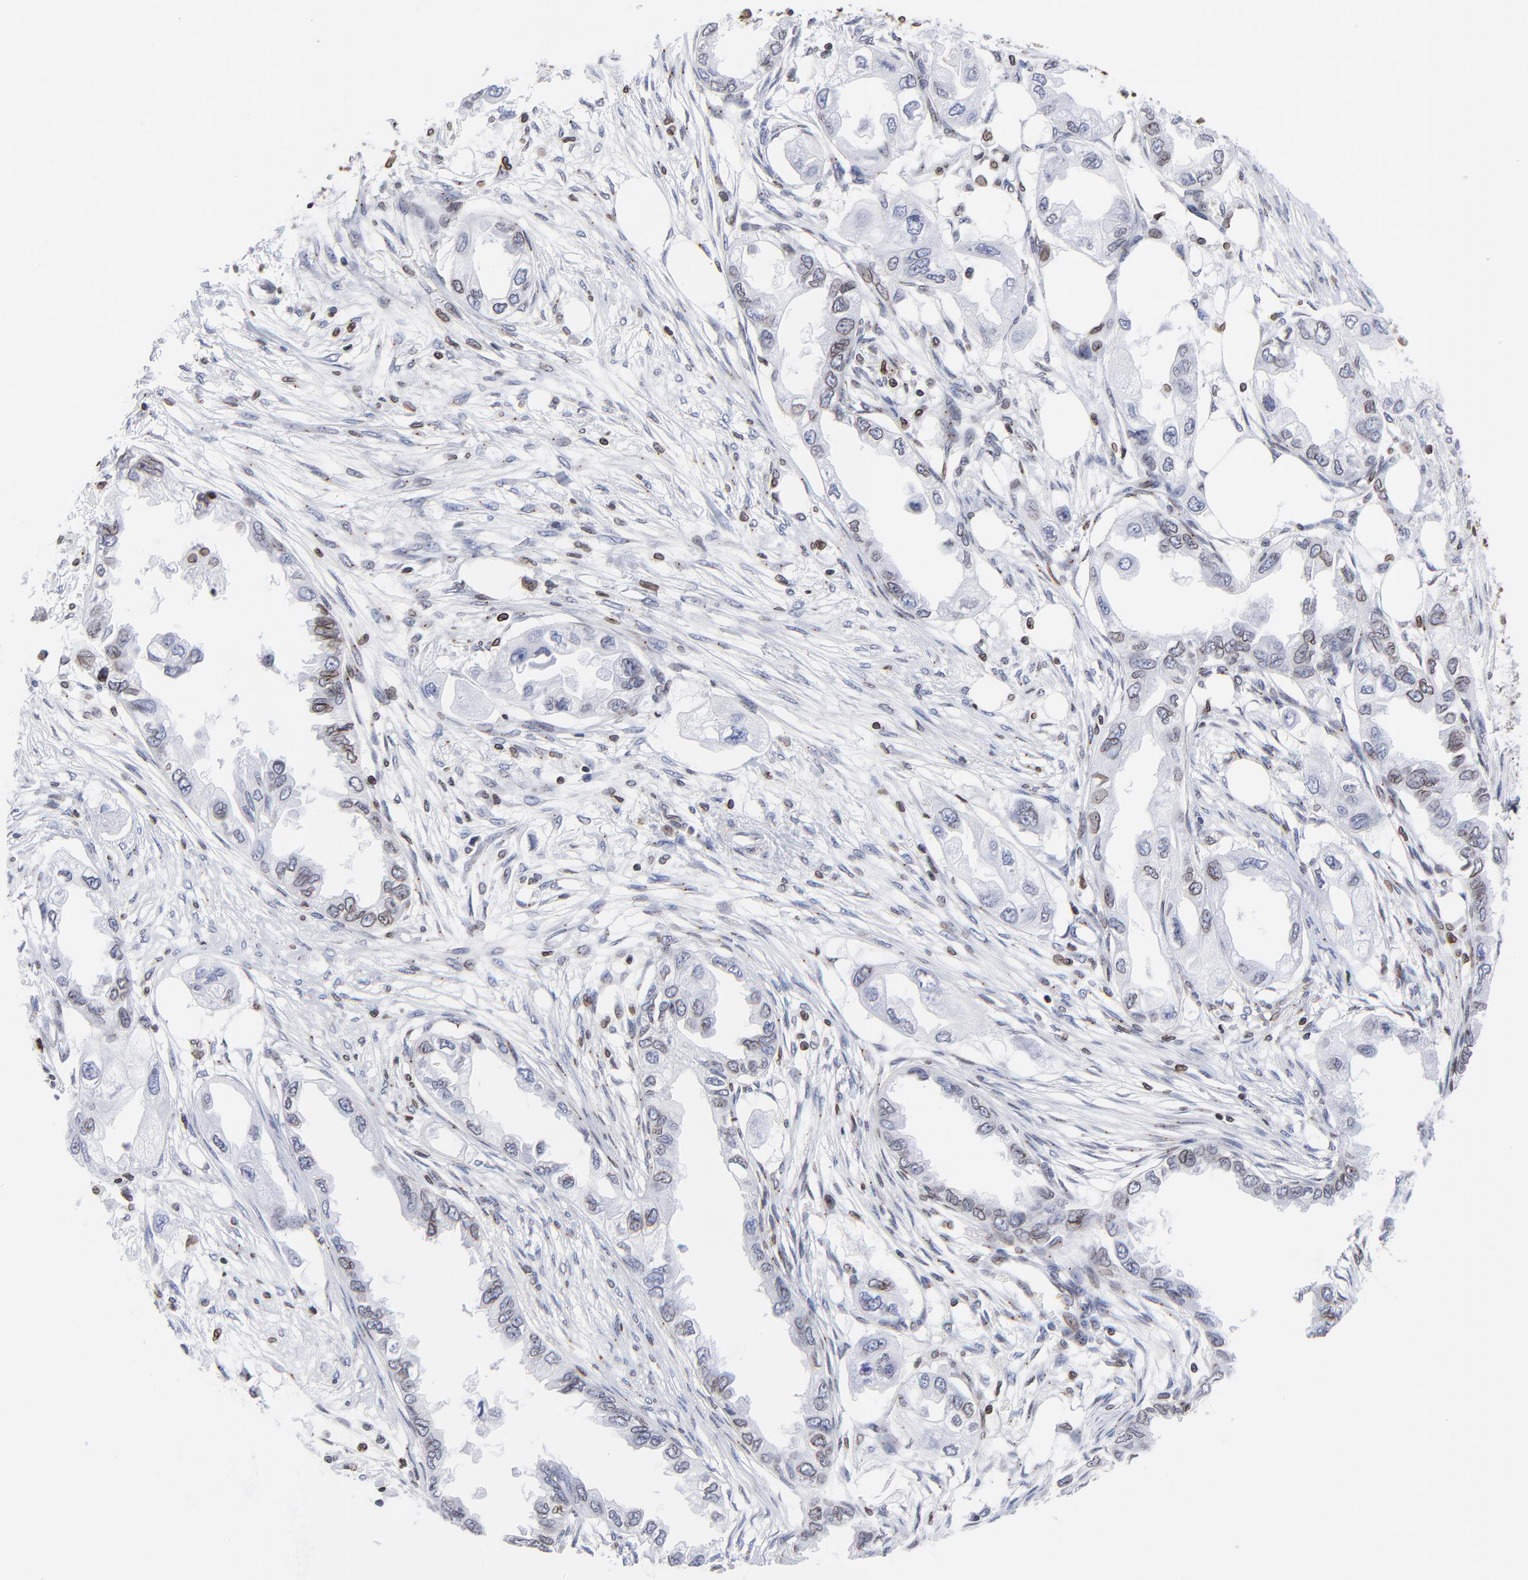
{"staining": {"intensity": "weak", "quantity": "<25%", "location": "cytoplasmic/membranous,nuclear"}, "tissue": "endometrial cancer", "cell_type": "Tumor cells", "image_type": "cancer", "snomed": [{"axis": "morphology", "description": "Adenocarcinoma, NOS"}, {"axis": "topography", "description": "Endometrium"}], "caption": "An image of endometrial cancer (adenocarcinoma) stained for a protein shows no brown staining in tumor cells.", "gene": "THAP7", "patient": {"sex": "female", "age": 67}}